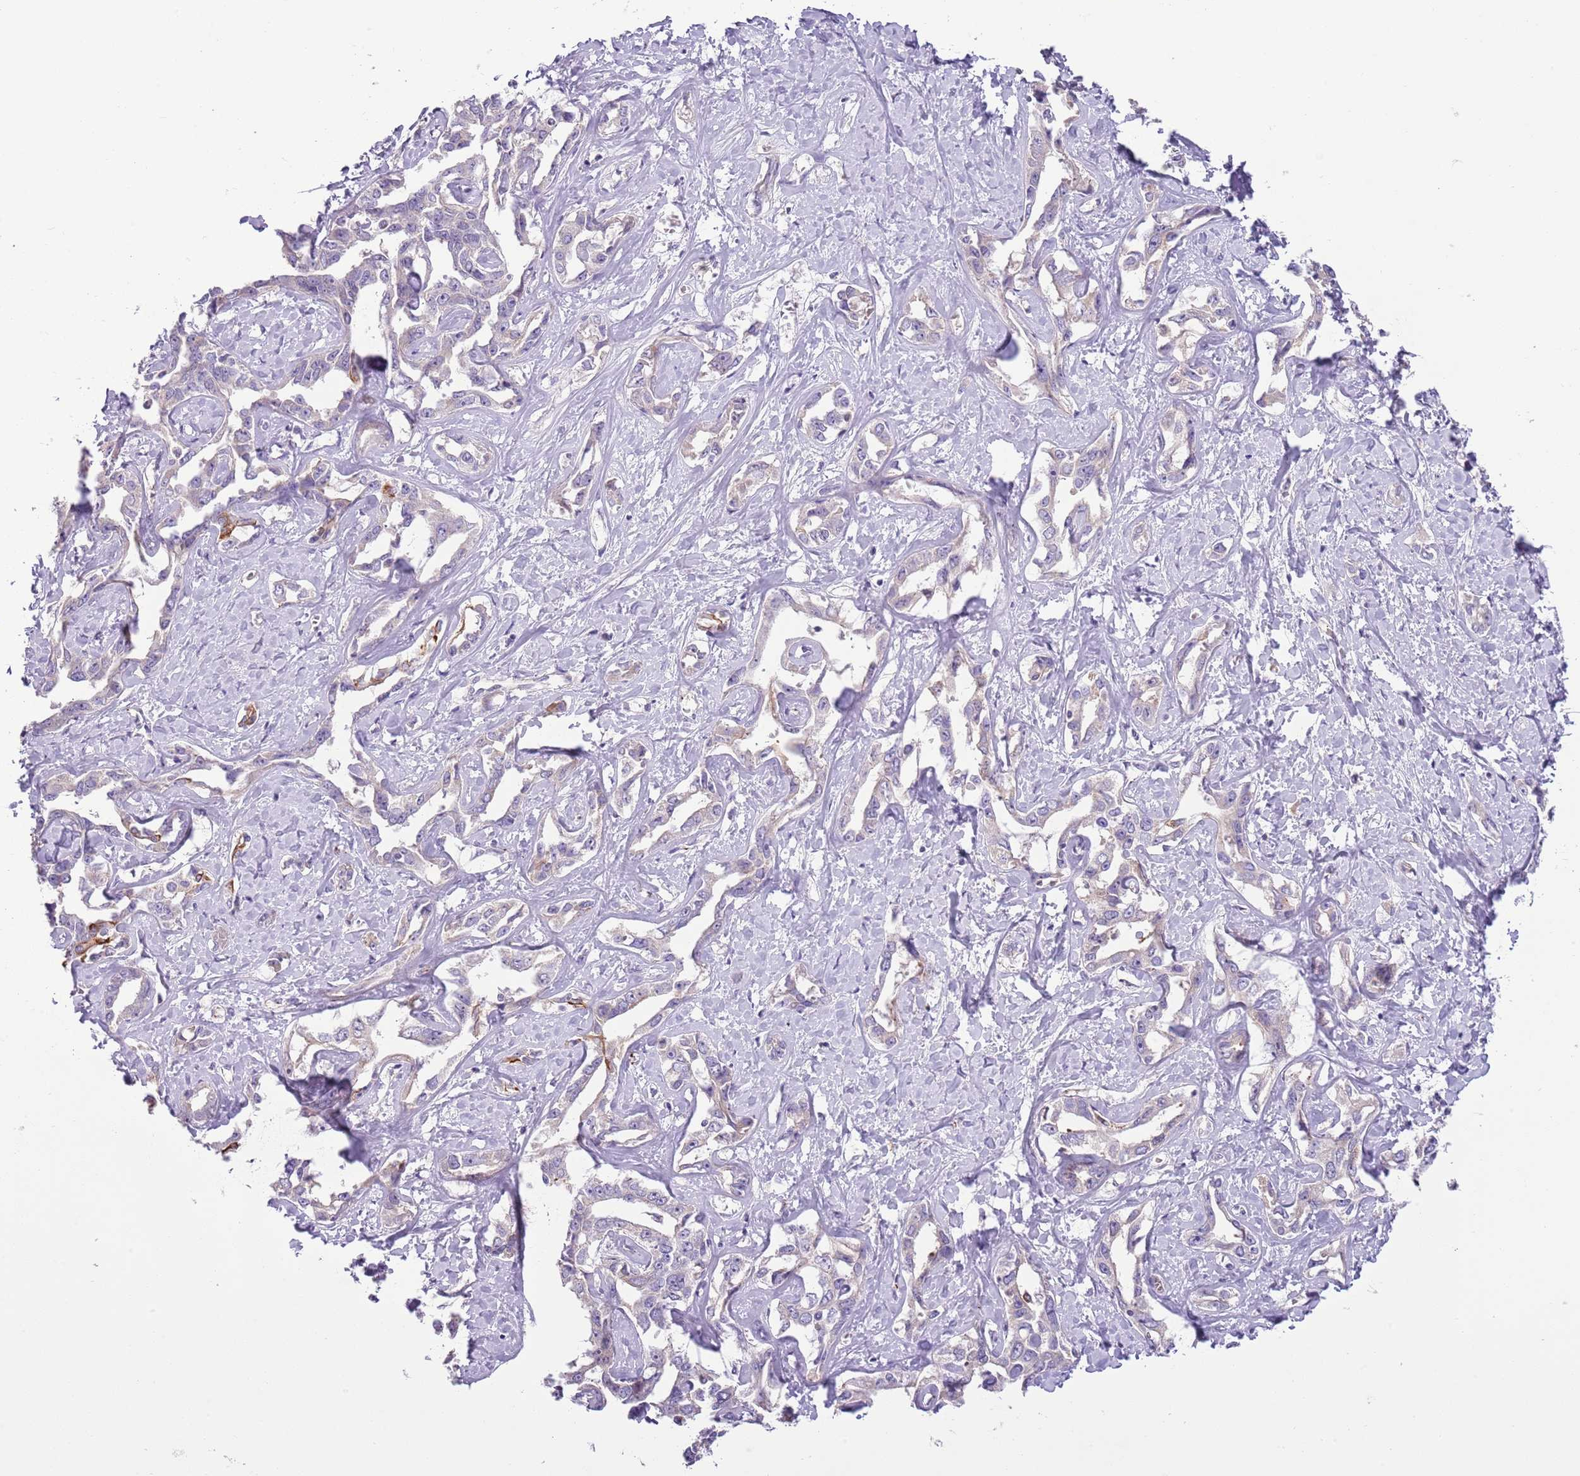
{"staining": {"intensity": "weak", "quantity": "<25%", "location": "cytoplasmic/membranous"}, "tissue": "liver cancer", "cell_type": "Tumor cells", "image_type": "cancer", "snomed": [{"axis": "morphology", "description": "Cholangiocarcinoma"}, {"axis": "topography", "description": "Liver"}], "caption": "Micrograph shows no significant protein positivity in tumor cells of cholangiocarcinoma (liver).", "gene": "HES3", "patient": {"sex": "male", "age": 59}}